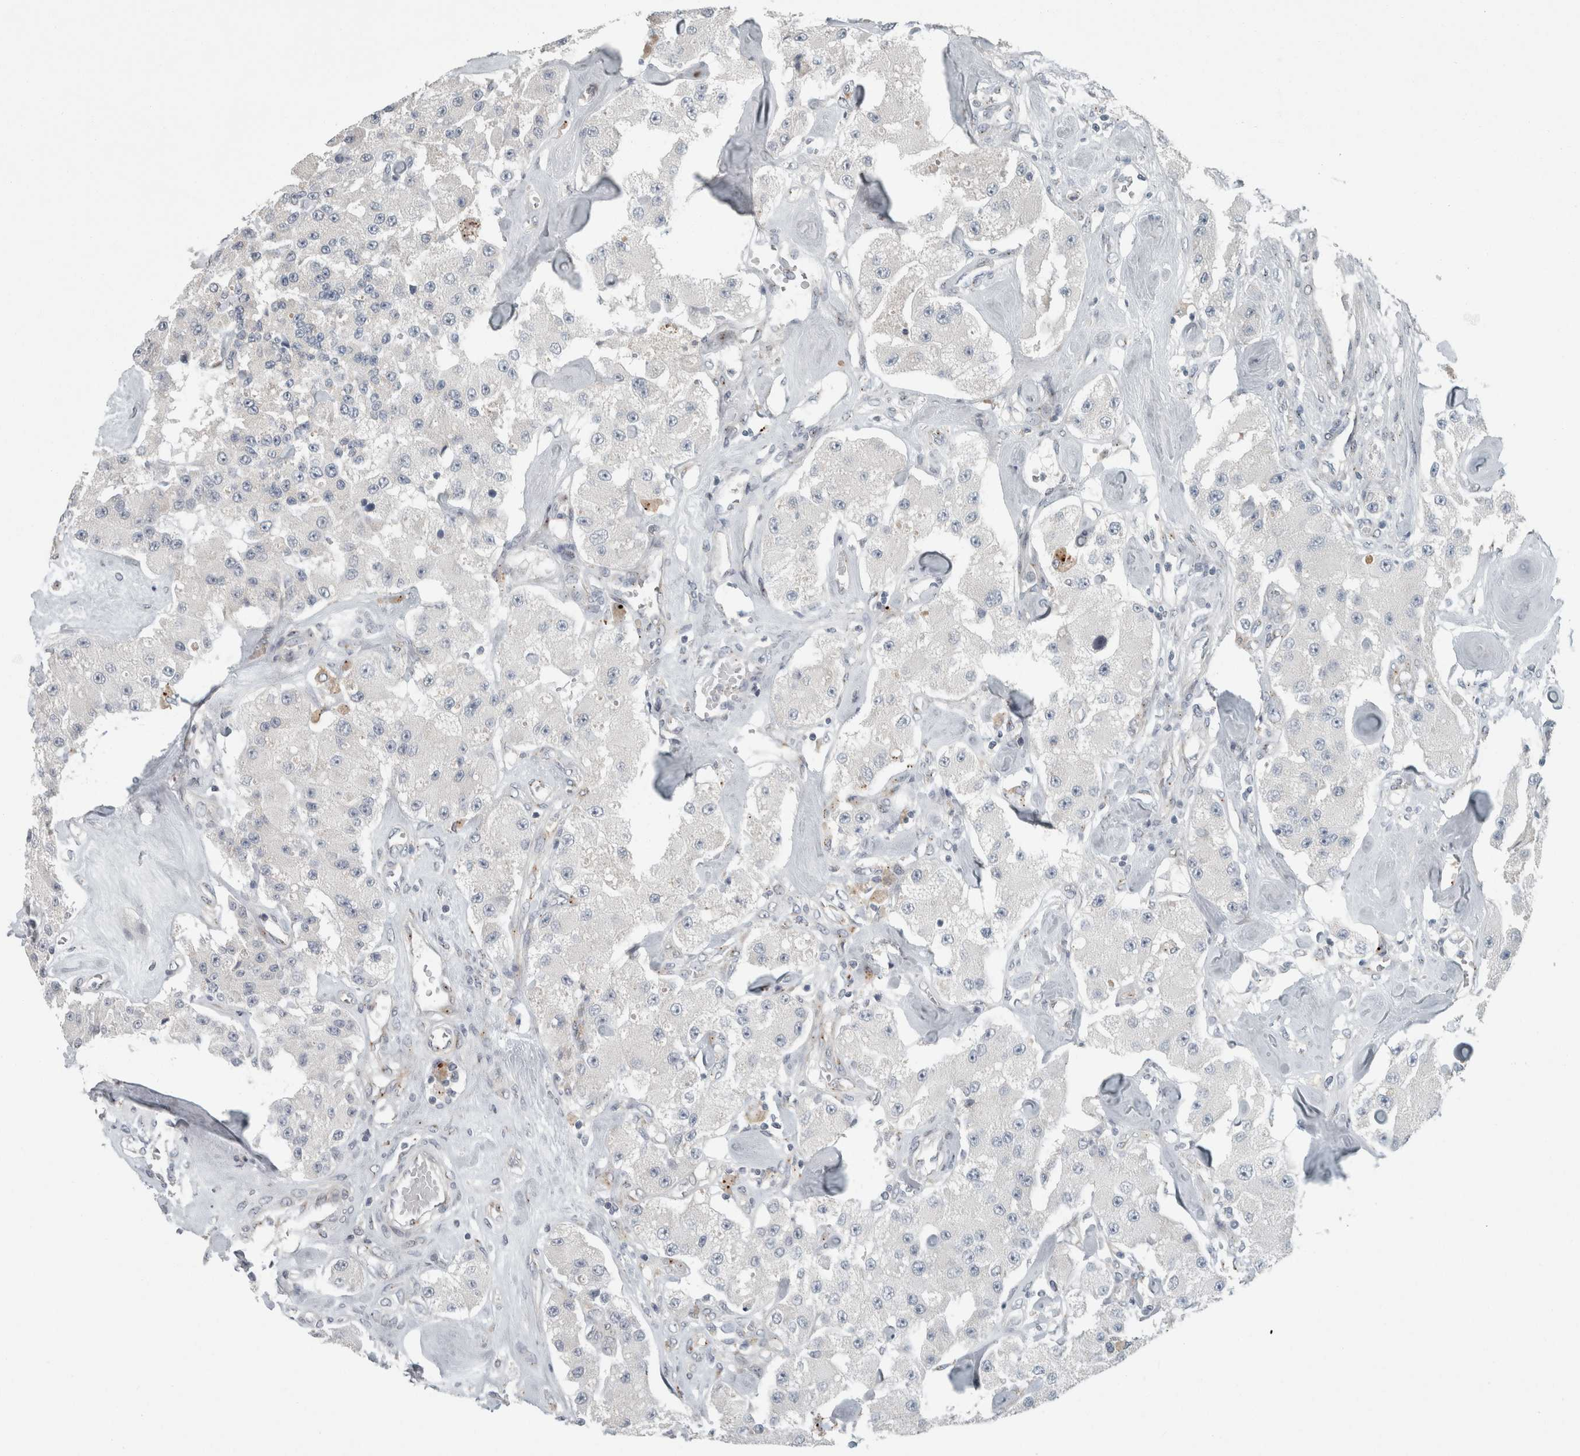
{"staining": {"intensity": "negative", "quantity": "none", "location": "none"}, "tissue": "carcinoid", "cell_type": "Tumor cells", "image_type": "cancer", "snomed": [{"axis": "morphology", "description": "Carcinoid, malignant, NOS"}, {"axis": "topography", "description": "Pancreas"}], "caption": "High magnification brightfield microscopy of malignant carcinoid stained with DAB (3,3'-diaminobenzidine) (brown) and counterstained with hematoxylin (blue): tumor cells show no significant expression.", "gene": "KIF1C", "patient": {"sex": "male", "age": 41}}